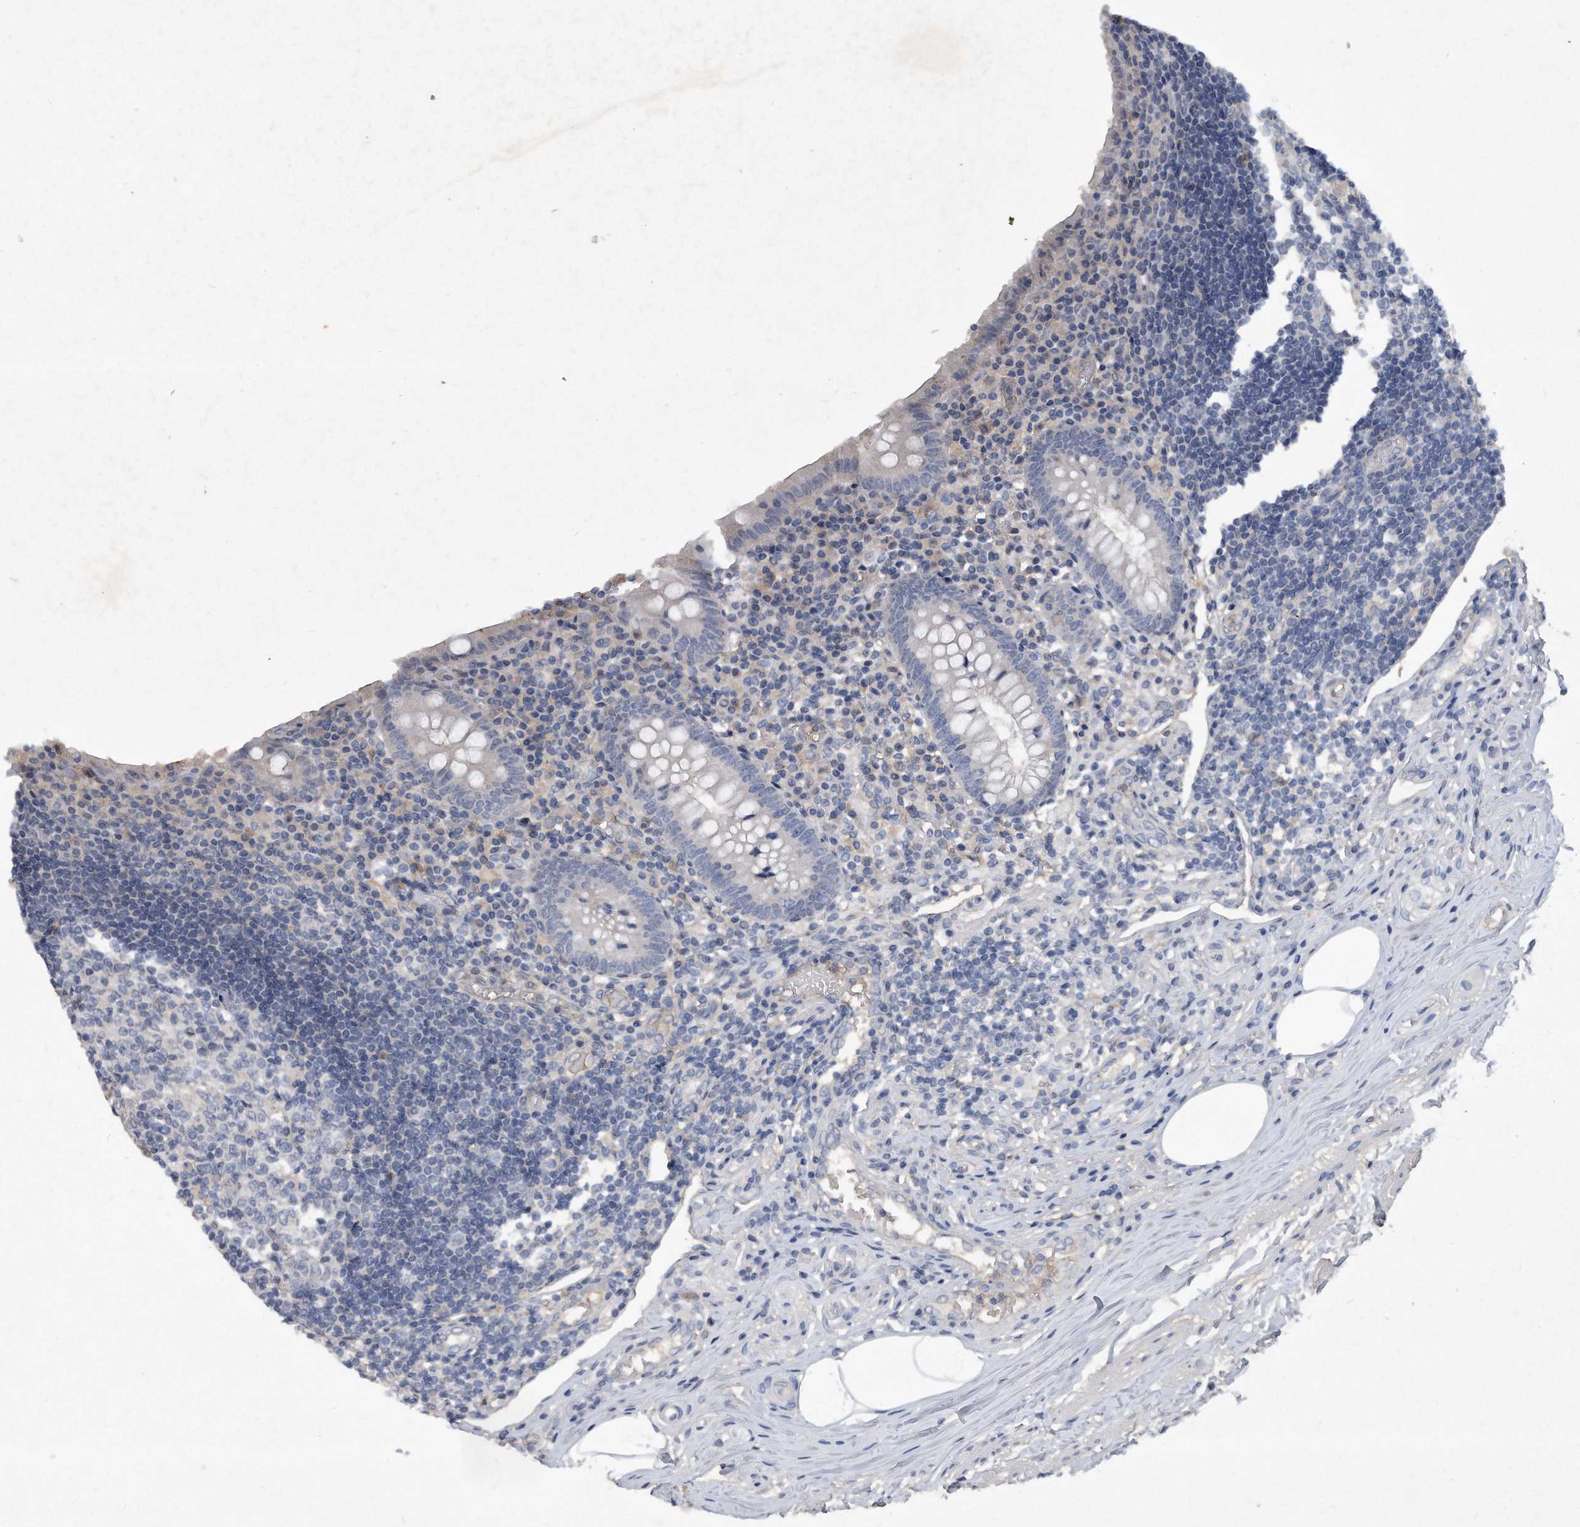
{"staining": {"intensity": "negative", "quantity": "none", "location": "none"}, "tissue": "appendix", "cell_type": "Glandular cells", "image_type": "normal", "snomed": [{"axis": "morphology", "description": "Normal tissue, NOS"}, {"axis": "topography", "description": "Appendix"}], "caption": "There is no significant expression in glandular cells of appendix.", "gene": "HOMER3", "patient": {"sex": "female", "age": 17}}